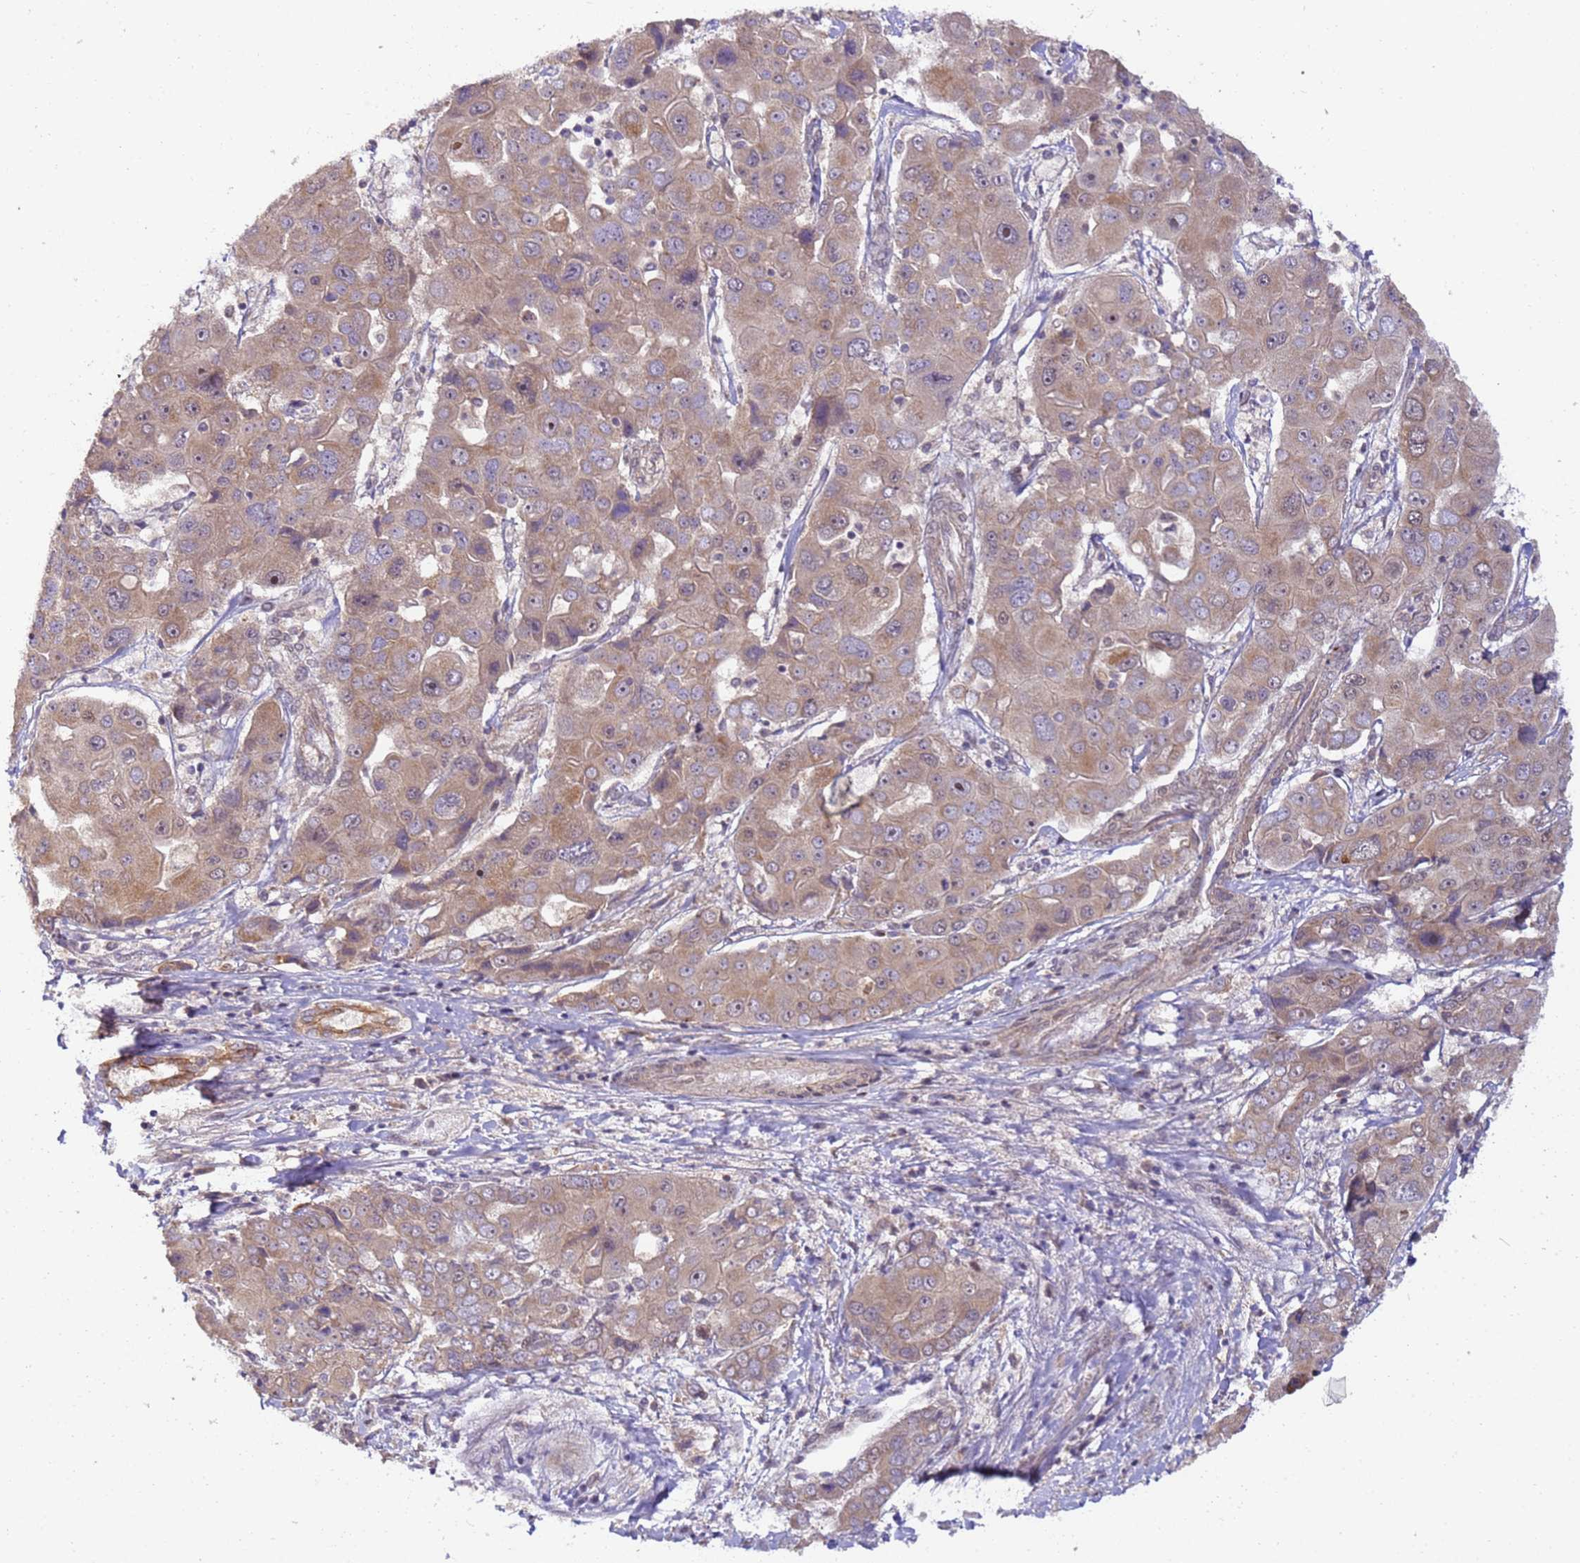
{"staining": {"intensity": "weak", "quantity": ">75%", "location": "cytoplasmic/membranous"}, "tissue": "liver cancer", "cell_type": "Tumor cells", "image_type": "cancer", "snomed": [{"axis": "morphology", "description": "Cholangiocarcinoma"}, {"axis": "topography", "description": "Liver"}], "caption": "Immunohistochemistry photomicrograph of neoplastic tissue: human cholangiocarcinoma (liver) stained using immunohistochemistry (IHC) displays low levels of weak protein expression localized specifically in the cytoplasmic/membranous of tumor cells, appearing as a cytoplasmic/membranous brown color.", "gene": "RAPGEF3", "patient": {"sex": "male", "age": 67}}